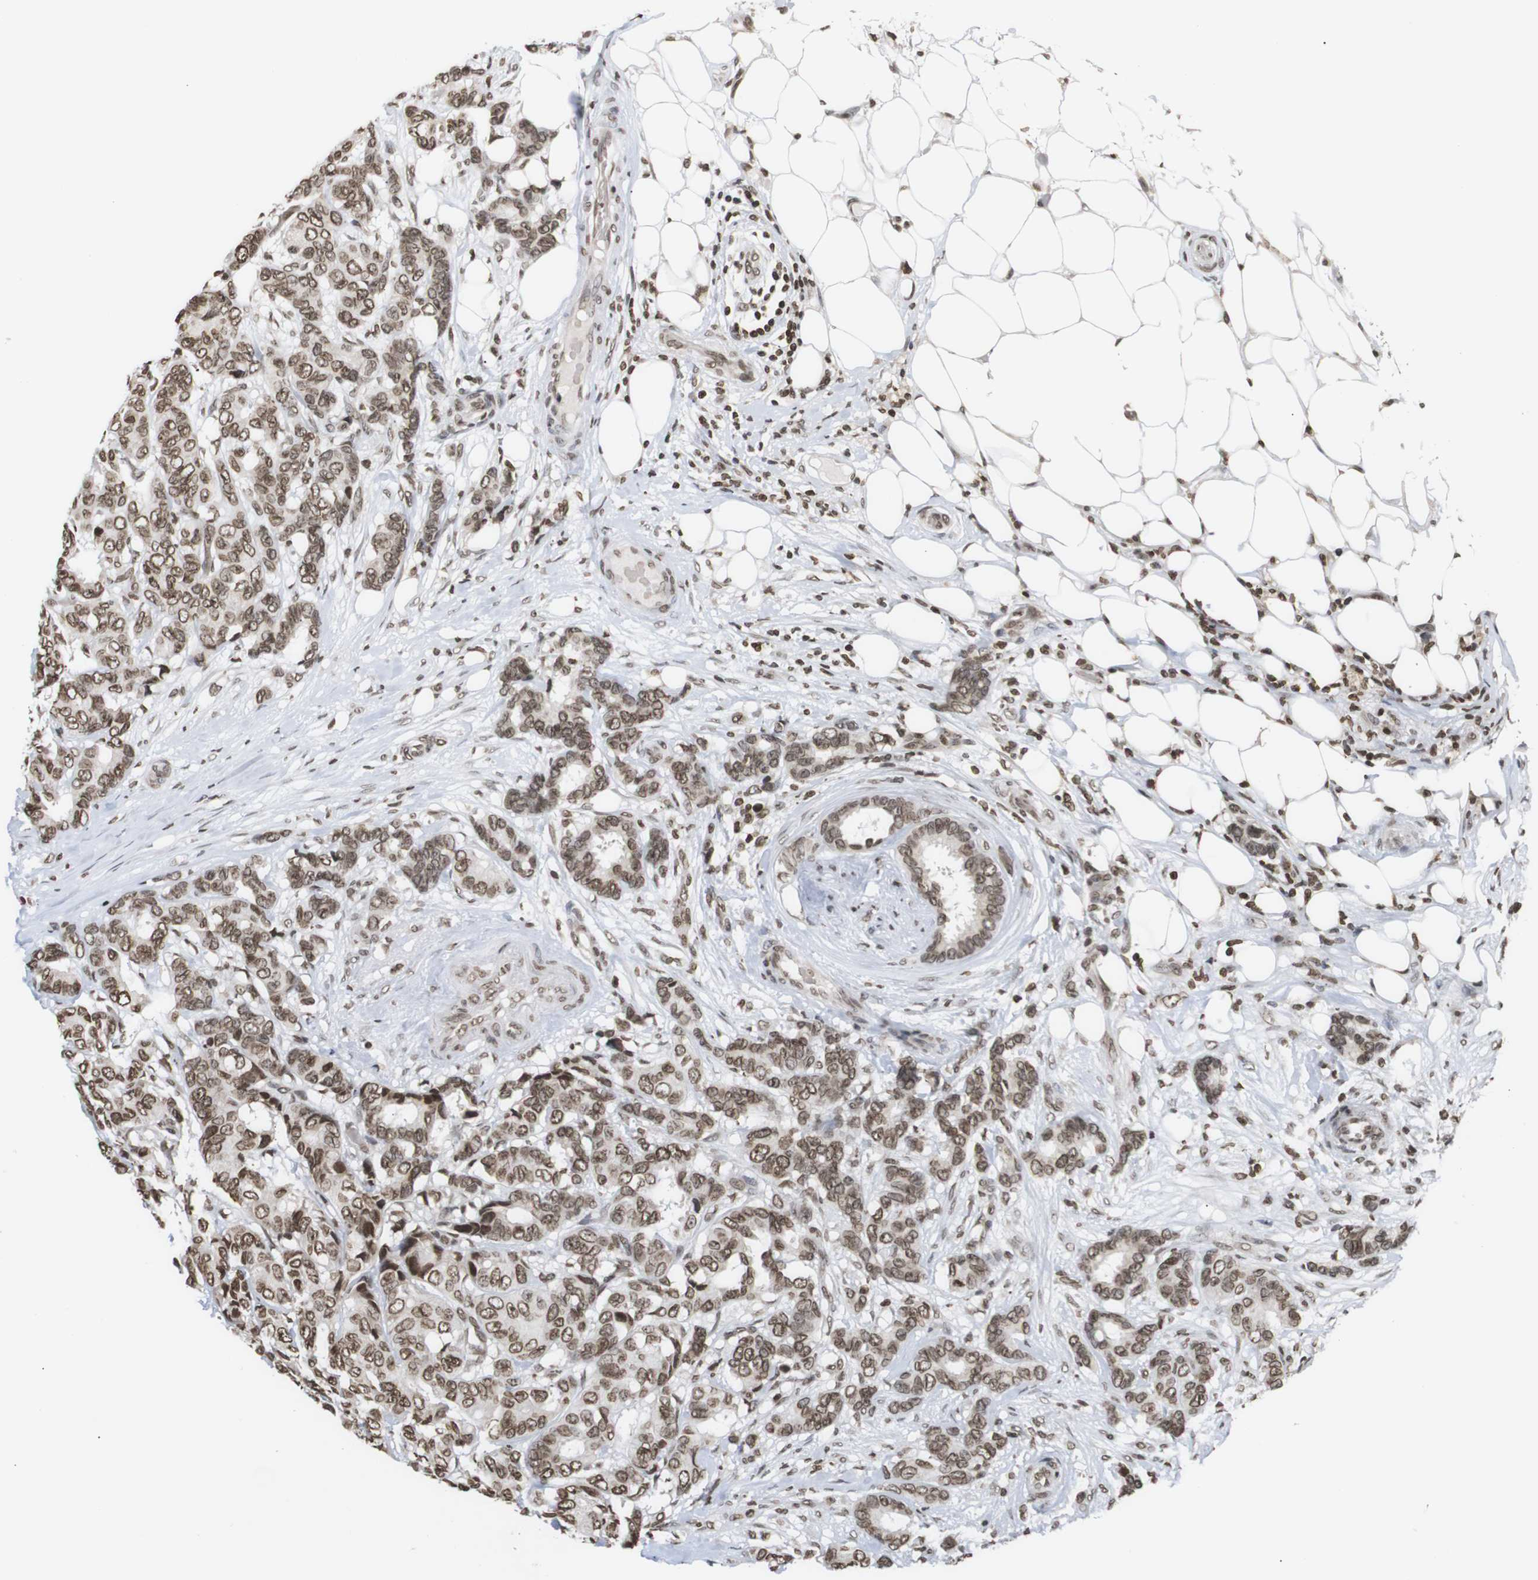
{"staining": {"intensity": "moderate", "quantity": ">75%", "location": "nuclear"}, "tissue": "breast cancer", "cell_type": "Tumor cells", "image_type": "cancer", "snomed": [{"axis": "morphology", "description": "Duct carcinoma"}, {"axis": "topography", "description": "Breast"}], "caption": "Immunohistochemistry histopathology image of neoplastic tissue: human intraductal carcinoma (breast) stained using immunohistochemistry displays medium levels of moderate protein expression localized specifically in the nuclear of tumor cells, appearing as a nuclear brown color.", "gene": "ETV5", "patient": {"sex": "female", "age": 87}}